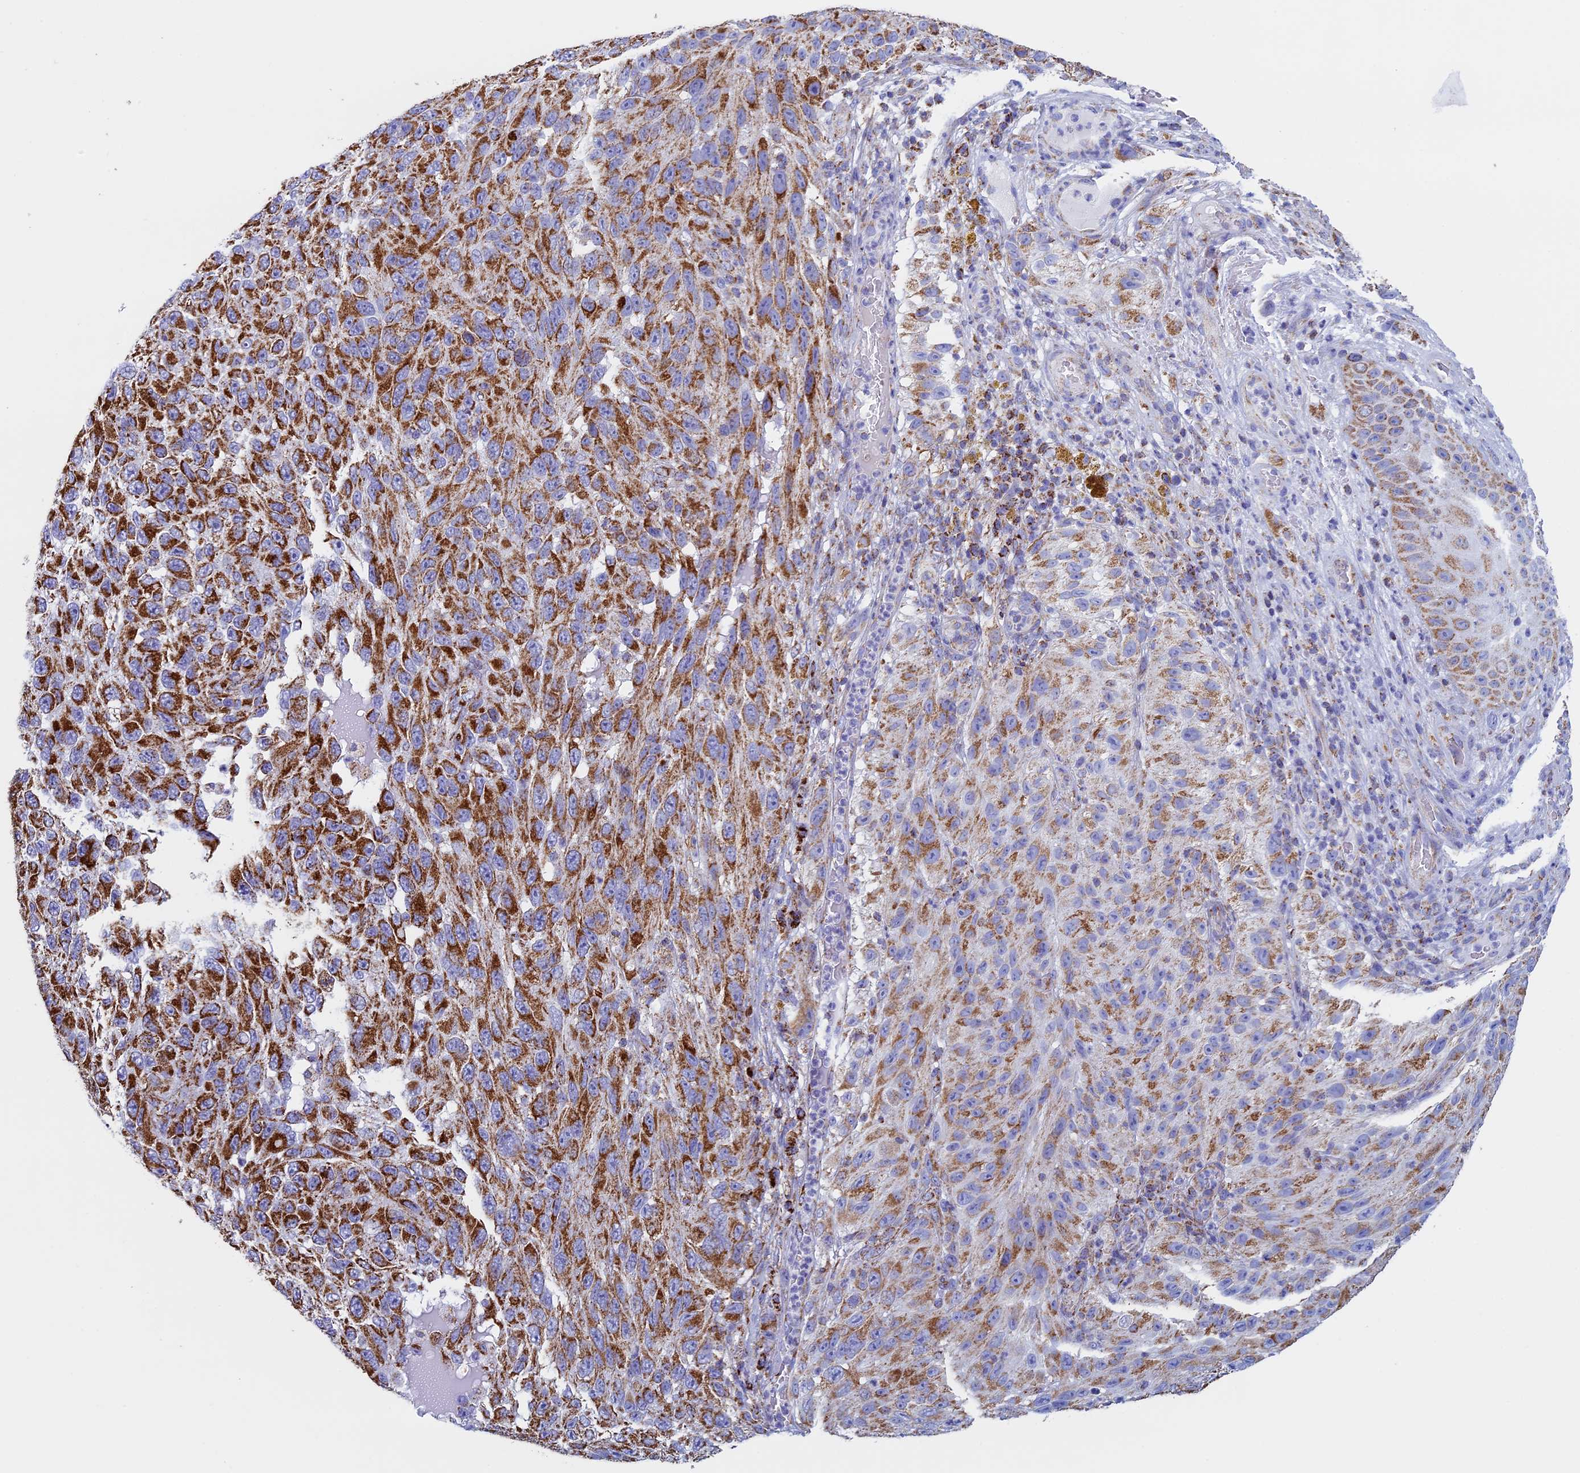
{"staining": {"intensity": "strong", "quantity": ">75%", "location": "cytoplasmic/membranous"}, "tissue": "melanoma", "cell_type": "Tumor cells", "image_type": "cancer", "snomed": [{"axis": "morphology", "description": "Malignant melanoma, NOS"}, {"axis": "topography", "description": "Skin"}], "caption": "A histopathology image of human malignant melanoma stained for a protein shows strong cytoplasmic/membranous brown staining in tumor cells. The staining was performed using DAB (3,3'-diaminobenzidine) to visualize the protein expression in brown, while the nuclei were stained in blue with hematoxylin (Magnification: 20x).", "gene": "UQCRFS1", "patient": {"sex": "female", "age": 96}}